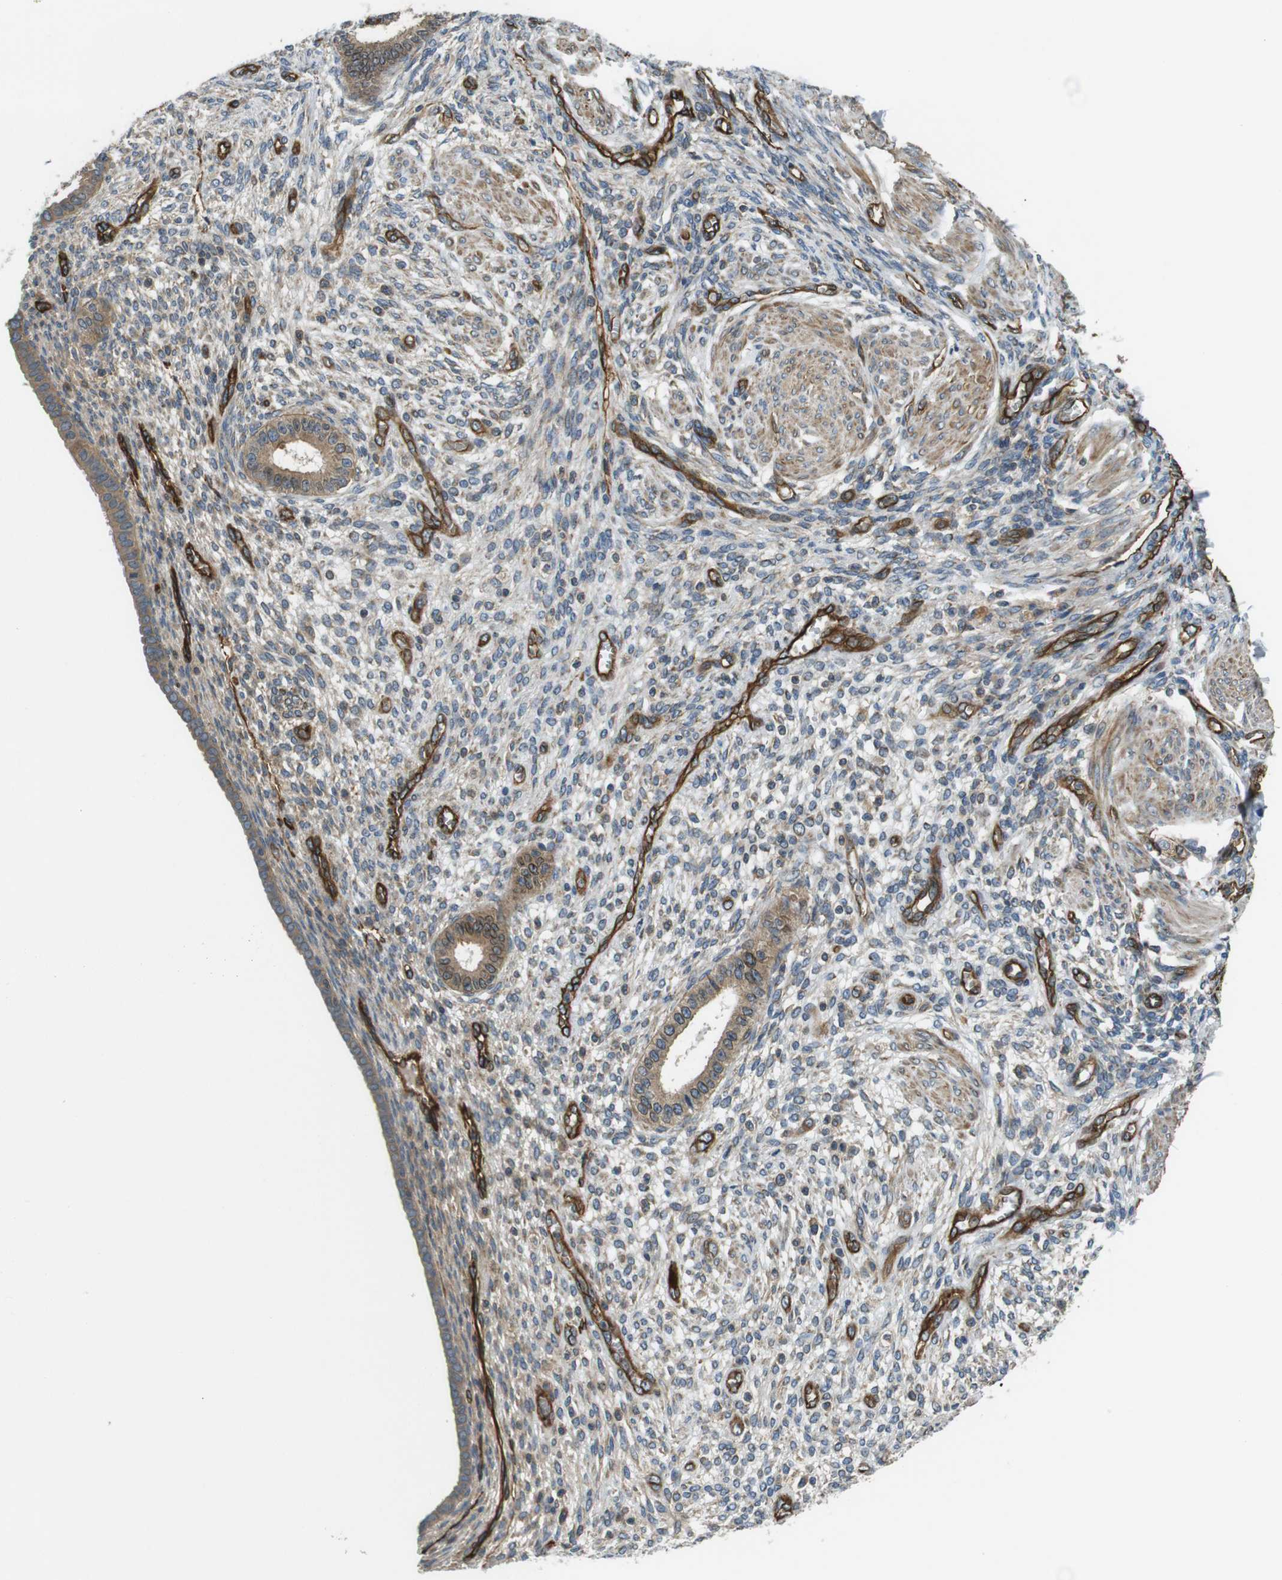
{"staining": {"intensity": "weak", "quantity": ">75%", "location": "cytoplasmic/membranous"}, "tissue": "endometrium", "cell_type": "Cells in endometrial stroma", "image_type": "normal", "snomed": [{"axis": "morphology", "description": "Normal tissue, NOS"}, {"axis": "topography", "description": "Endometrium"}], "caption": "IHC (DAB (3,3'-diaminobenzidine)) staining of normal human endometrium reveals weak cytoplasmic/membranous protein positivity in approximately >75% of cells in endometrial stroma.", "gene": "TSC1", "patient": {"sex": "female", "age": 72}}